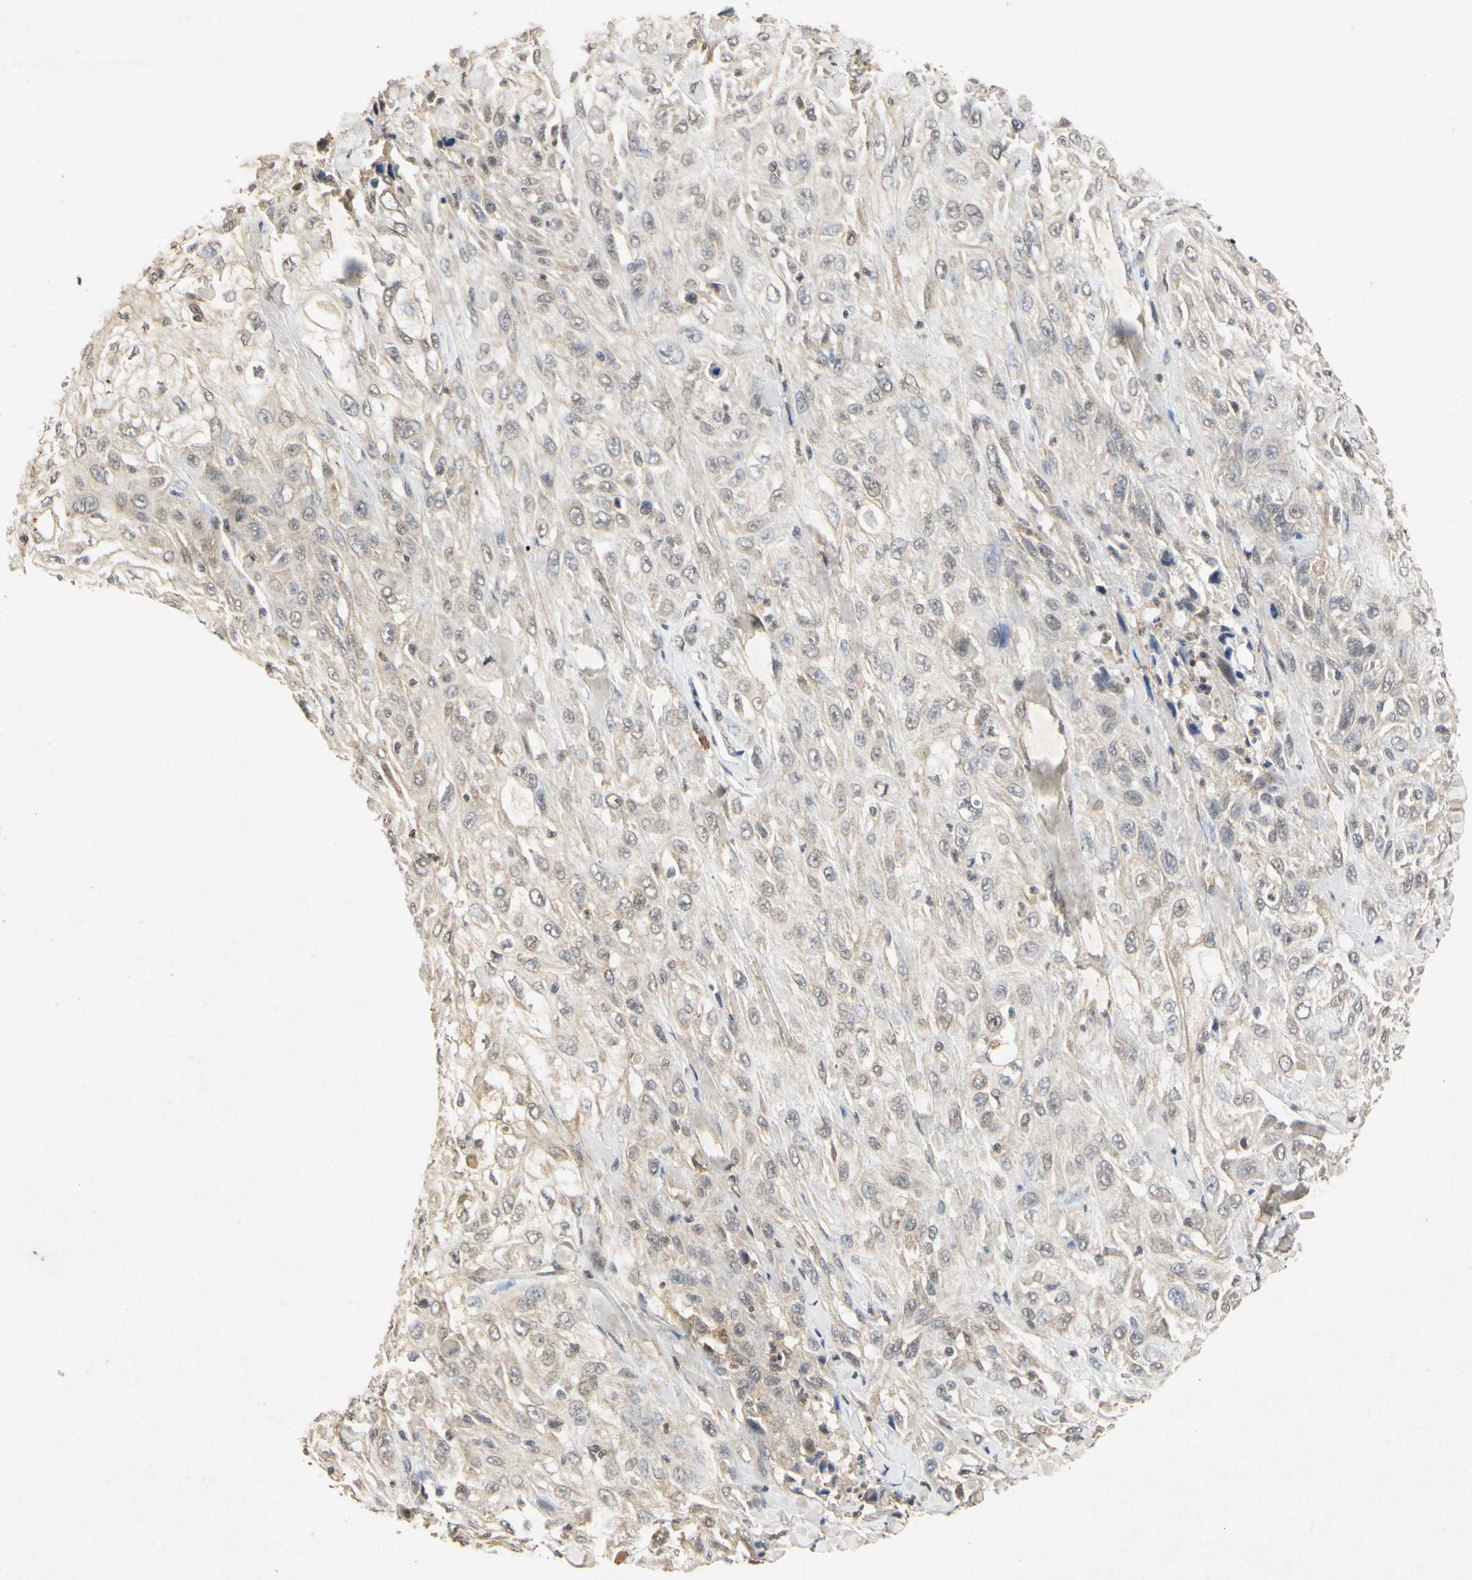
{"staining": {"intensity": "weak", "quantity": "25%-75%", "location": "cytoplasmic/membranous"}, "tissue": "skin cancer", "cell_type": "Tumor cells", "image_type": "cancer", "snomed": [{"axis": "morphology", "description": "Squamous cell carcinoma, NOS"}, {"axis": "morphology", "description": "Squamous cell carcinoma, metastatic, NOS"}, {"axis": "topography", "description": "Skin"}, {"axis": "topography", "description": "Lymph node"}], "caption": "High-magnification brightfield microscopy of skin cancer (squamous cell carcinoma) stained with DAB (3,3'-diaminobenzidine) (brown) and counterstained with hematoxylin (blue). tumor cells exhibit weak cytoplasmic/membranous positivity is identified in about25%-75% of cells. (brown staining indicates protein expression, while blue staining denotes nuclei).", "gene": "CP", "patient": {"sex": "male", "age": 75}}